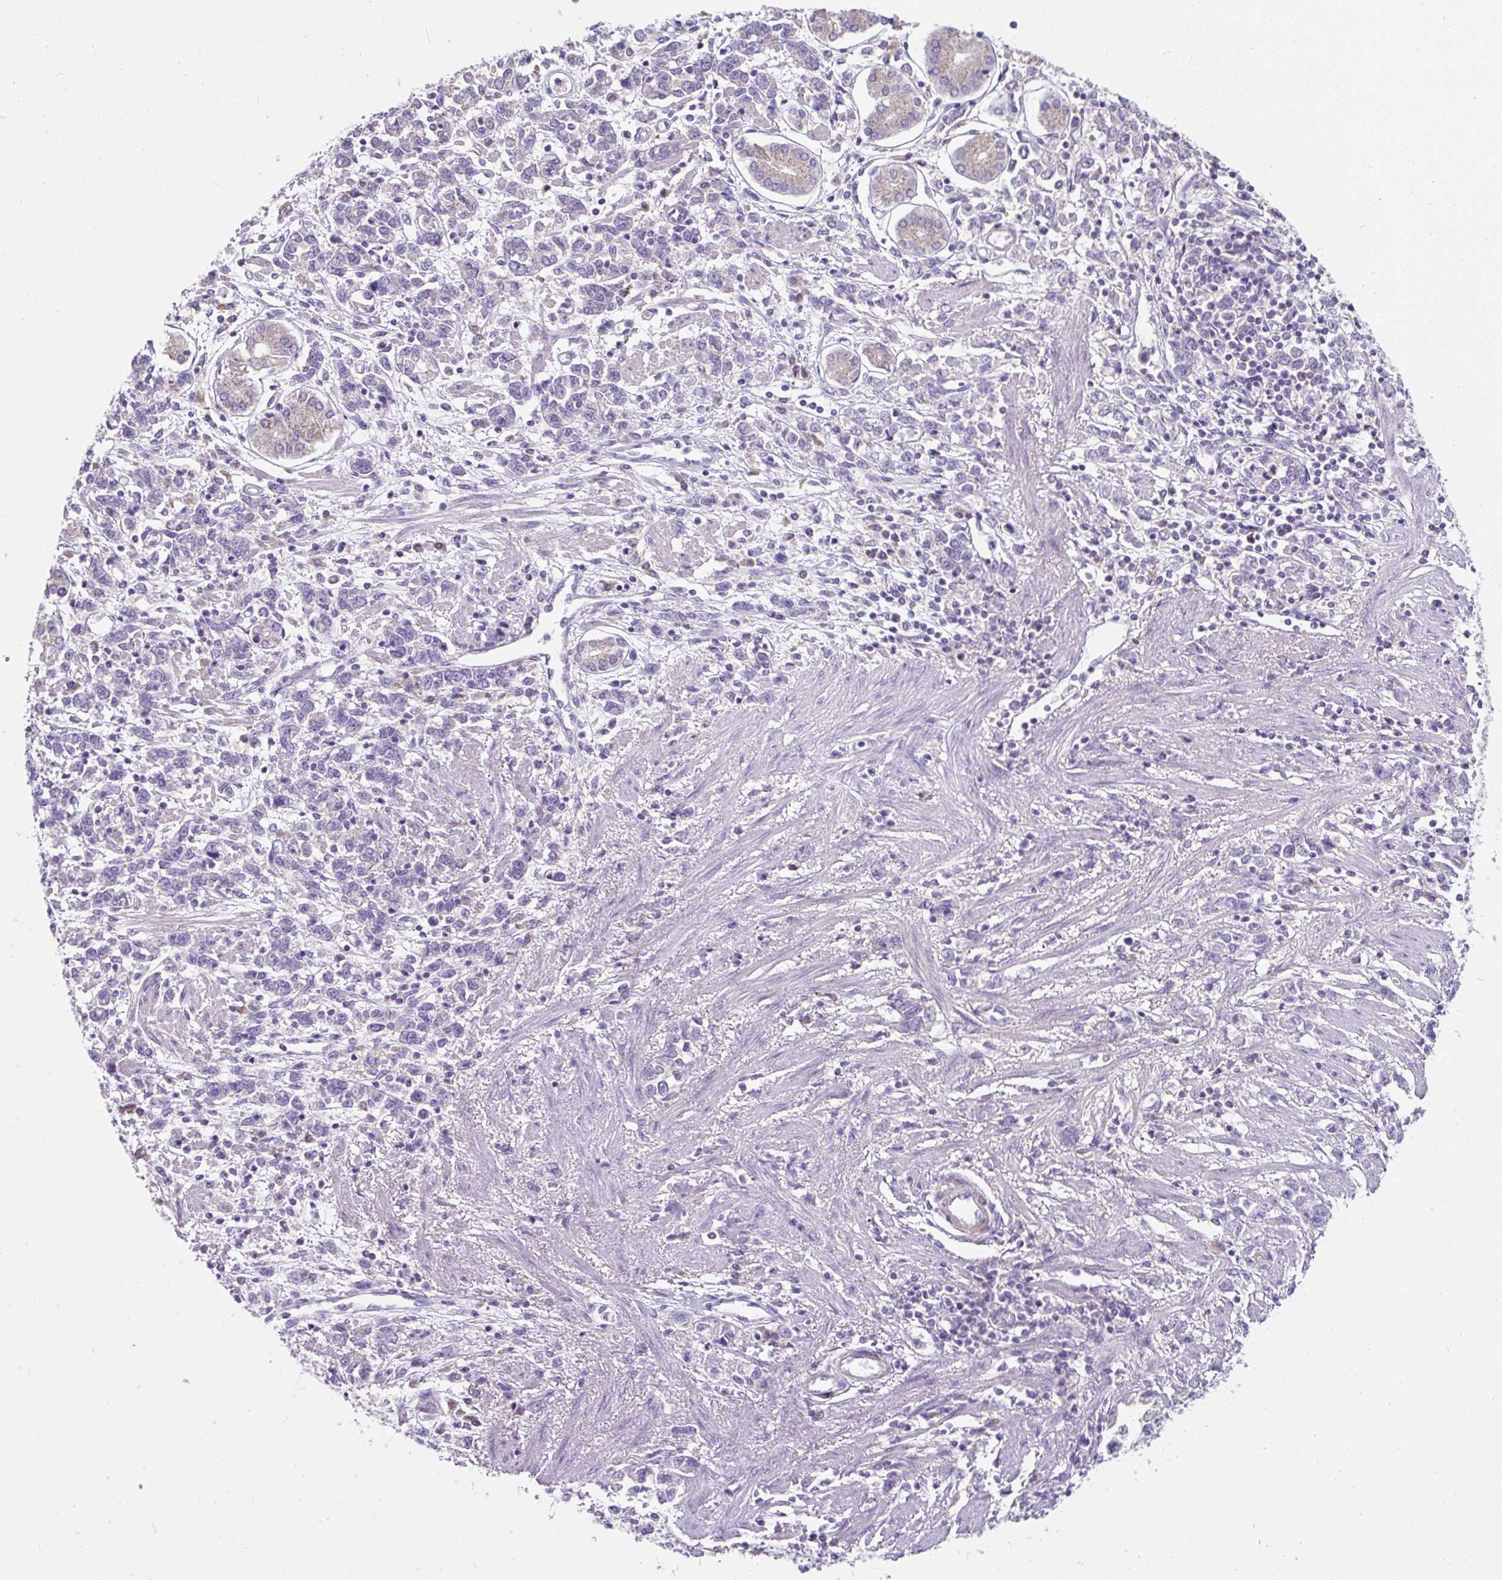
{"staining": {"intensity": "negative", "quantity": "none", "location": "none"}, "tissue": "stomach cancer", "cell_type": "Tumor cells", "image_type": "cancer", "snomed": [{"axis": "morphology", "description": "Adenocarcinoma, NOS"}, {"axis": "topography", "description": "Stomach"}], "caption": "This is an immunohistochemistry photomicrograph of human stomach cancer. There is no staining in tumor cells.", "gene": "SUSD5", "patient": {"sex": "female", "age": 76}}